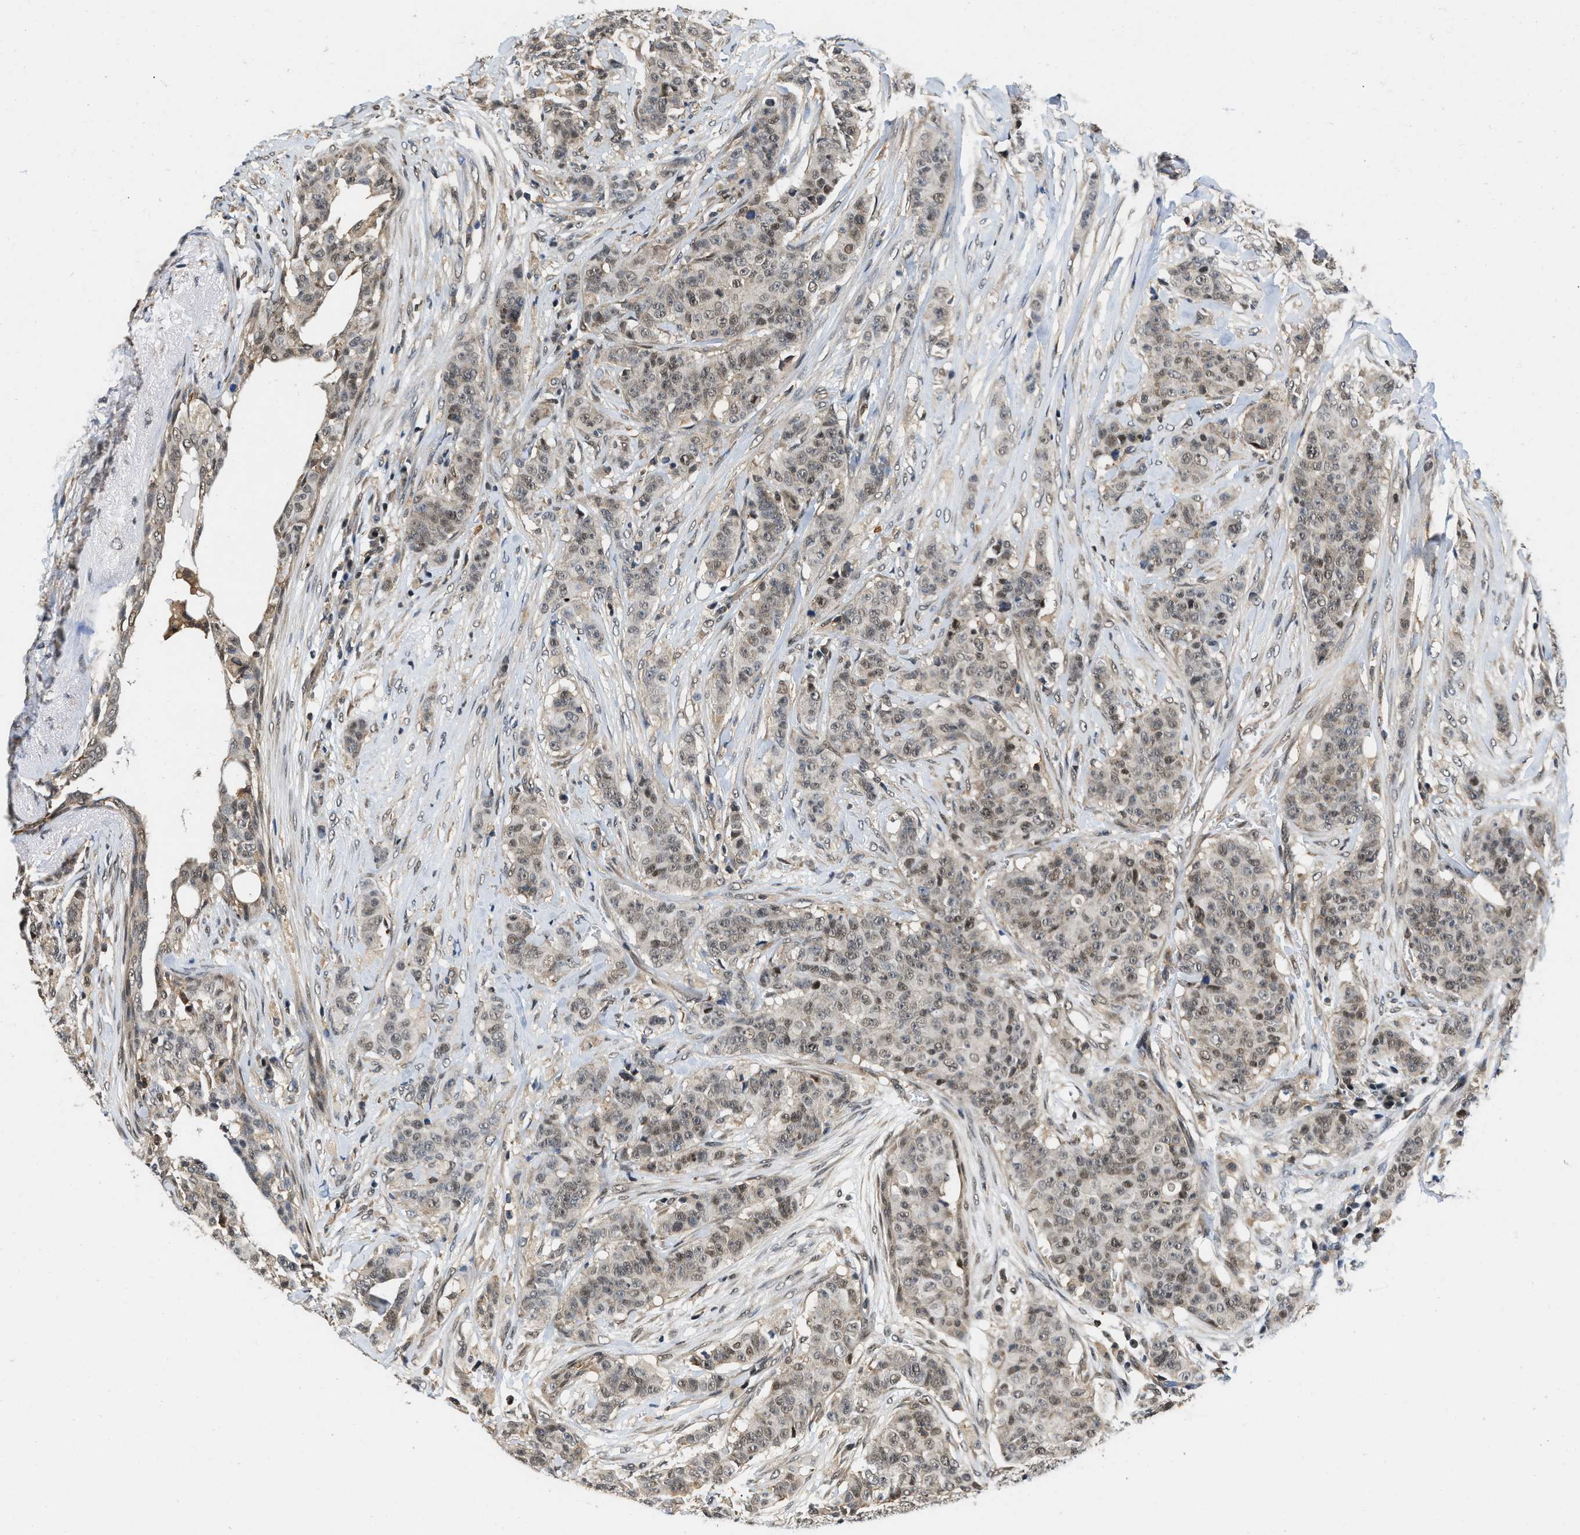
{"staining": {"intensity": "weak", "quantity": "25%-75%", "location": "cytoplasmic/membranous,nuclear"}, "tissue": "breast cancer", "cell_type": "Tumor cells", "image_type": "cancer", "snomed": [{"axis": "morphology", "description": "Normal tissue, NOS"}, {"axis": "morphology", "description": "Duct carcinoma"}, {"axis": "topography", "description": "Breast"}], "caption": "Breast cancer was stained to show a protein in brown. There is low levels of weak cytoplasmic/membranous and nuclear positivity in about 25%-75% of tumor cells.", "gene": "ATF7IP", "patient": {"sex": "female", "age": 40}}